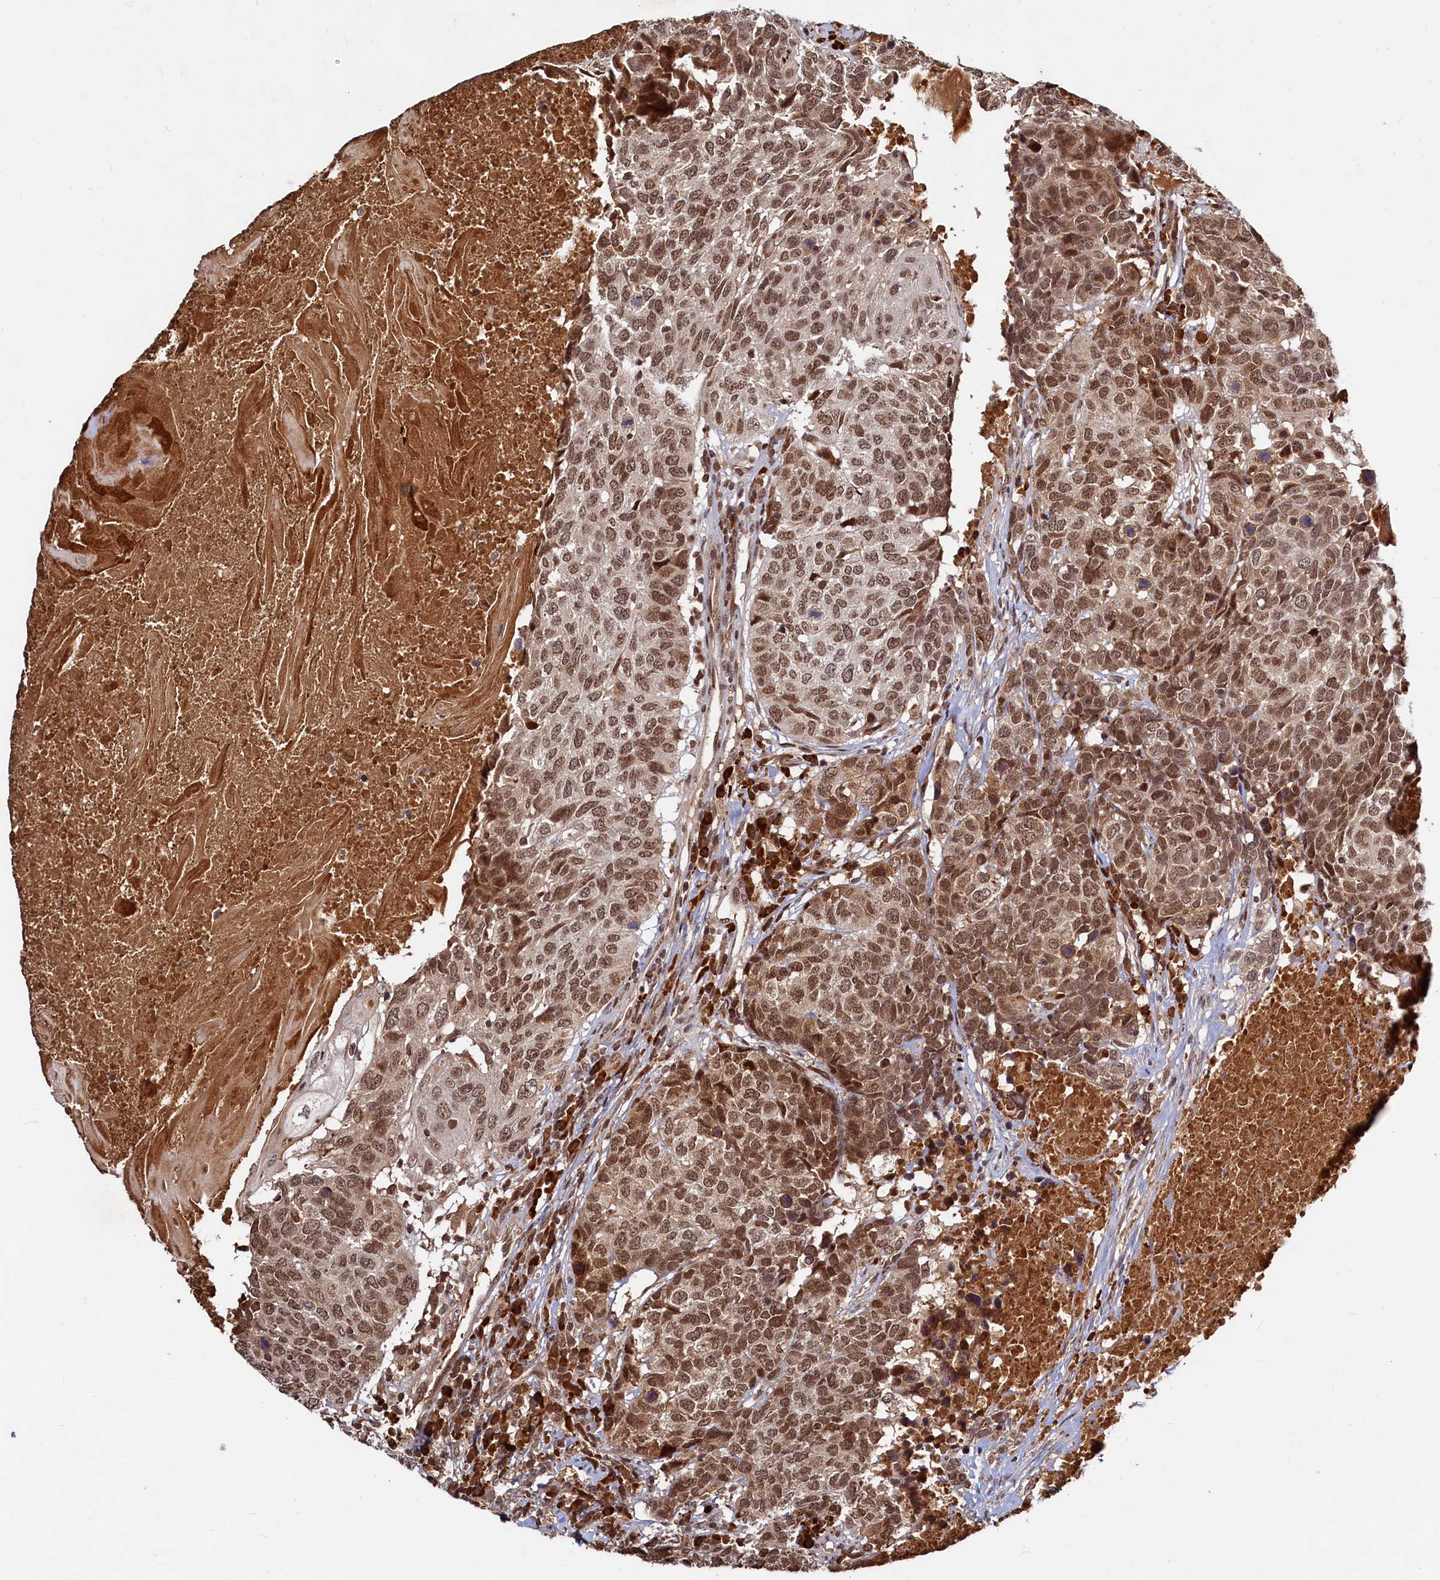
{"staining": {"intensity": "moderate", "quantity": ">75%", "location": "nuclear"}, "tissue": "head and neck cancer", "cell_type": "Tumor cells", "image_type": "cancer", "snomed": [{"axis": "morphology", "description": "Squamous cell carcinoma, NOS"}, {"axis": "topography", "description": "Head-Neck"}], "caption": "Immunohistochemical staining of human squamous cell carcinoma (head and neck) displays medium levels of moderate nuclear protein positivity in approximately >75% of tumor cells. Using DAB (3,3'-diaminobenzidine) (brown) and hematoxylin (blue) stains, captured at high magnification using brightfield microscopy.", "gene": "TRAPPC4", "patient": {"sex": "male", "age": 66}}